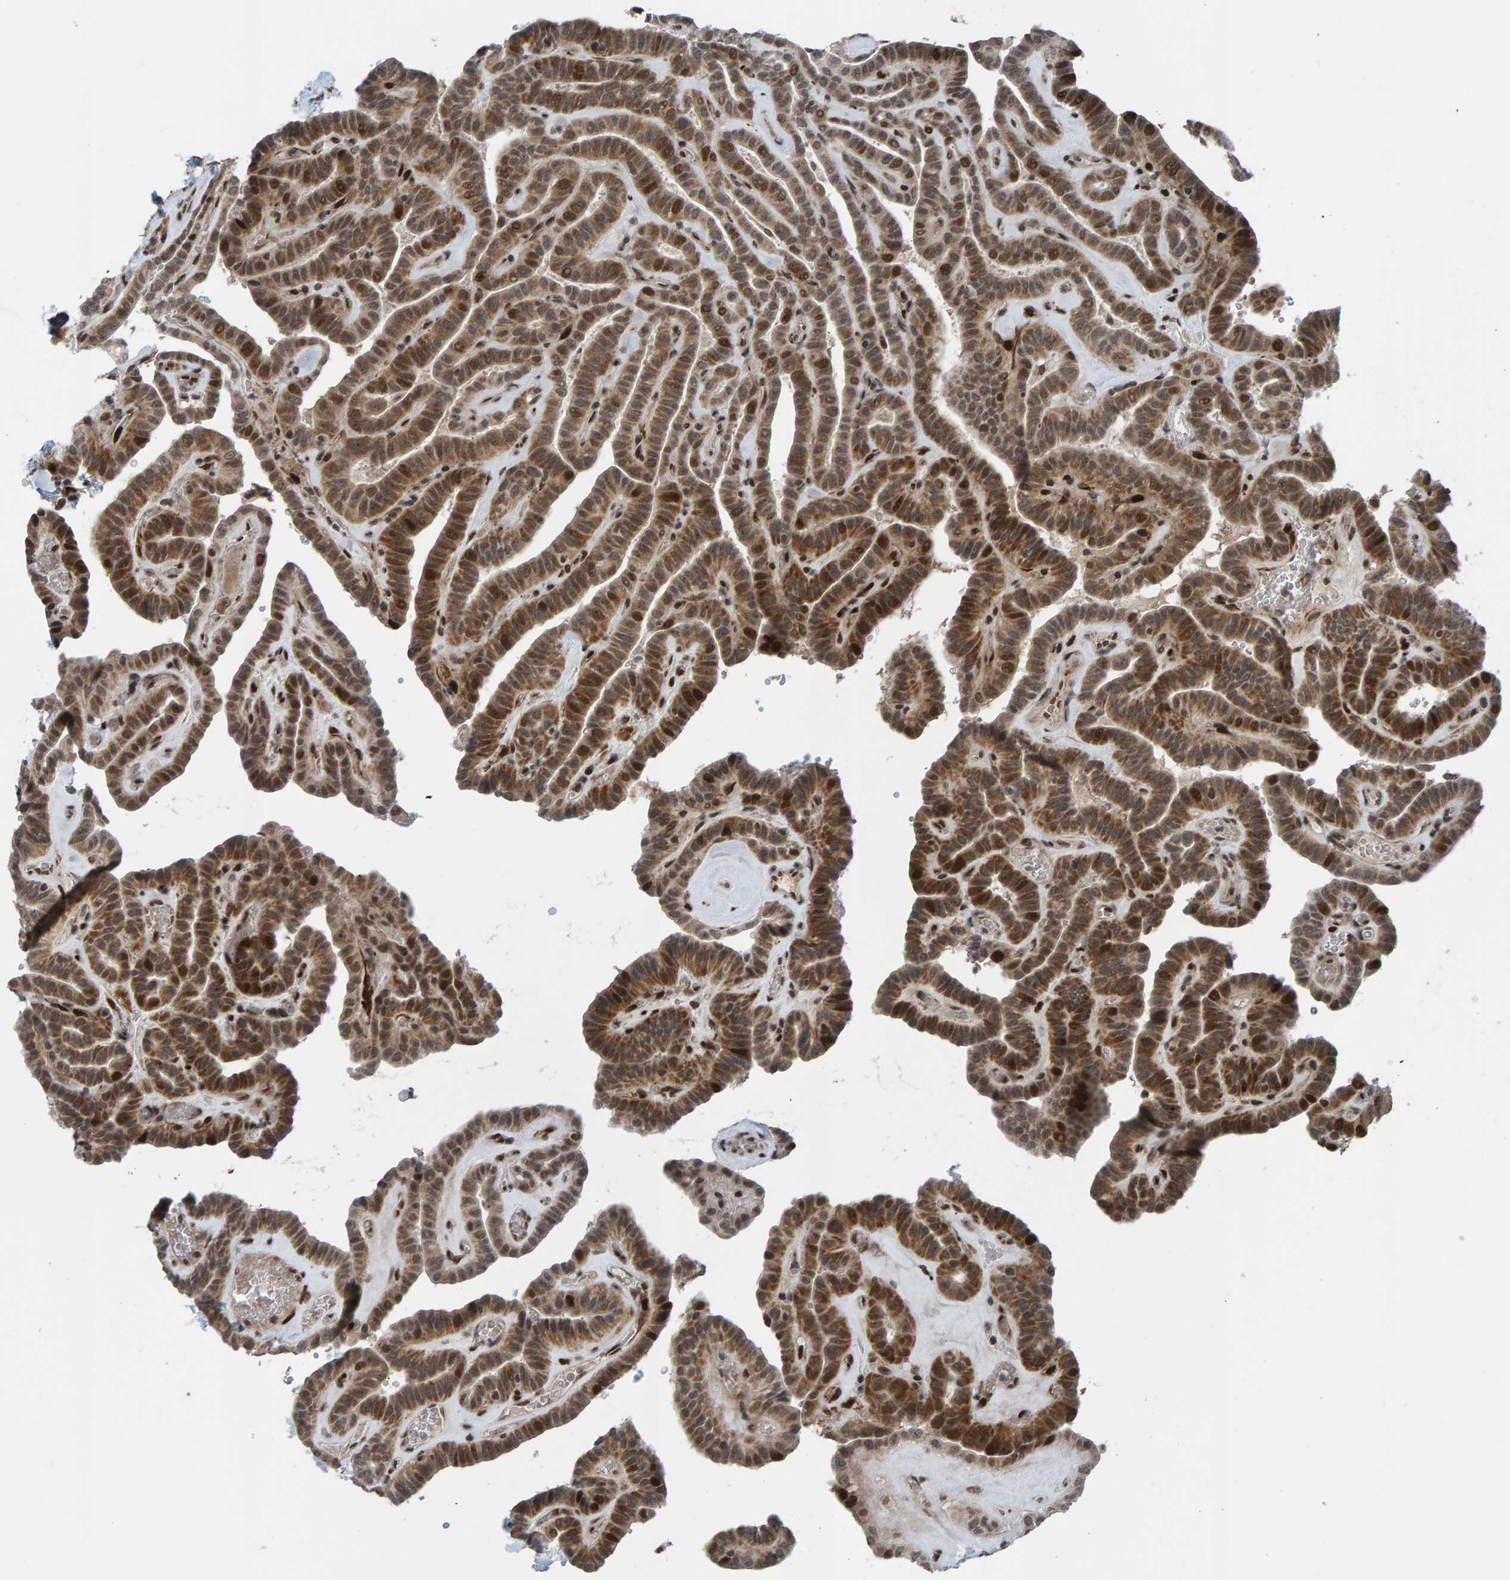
{"staining": {"intensity": "moderate", "quantity": ">75%", "location": "cytoplasmic/membranous,nuclear"}, "tissue": "thyroid cancer", "cell_type": "Tumor cells", "image_type": "cancer", "snomed": [{"axis": "morphology", "description": "Papillary adenocarcinoma, NOS"}, {"axis": "topography", "description": "Thyroid gland"}], "caption": "Moderate cytoplasmic/membranous and nuclear protein positivity is present in approximately >75% of tumor cells in thyroid cancer (papillary adenocarcinoma).", "gene": "ZNF366", "patient": {"sex": "male", "age": 77}}